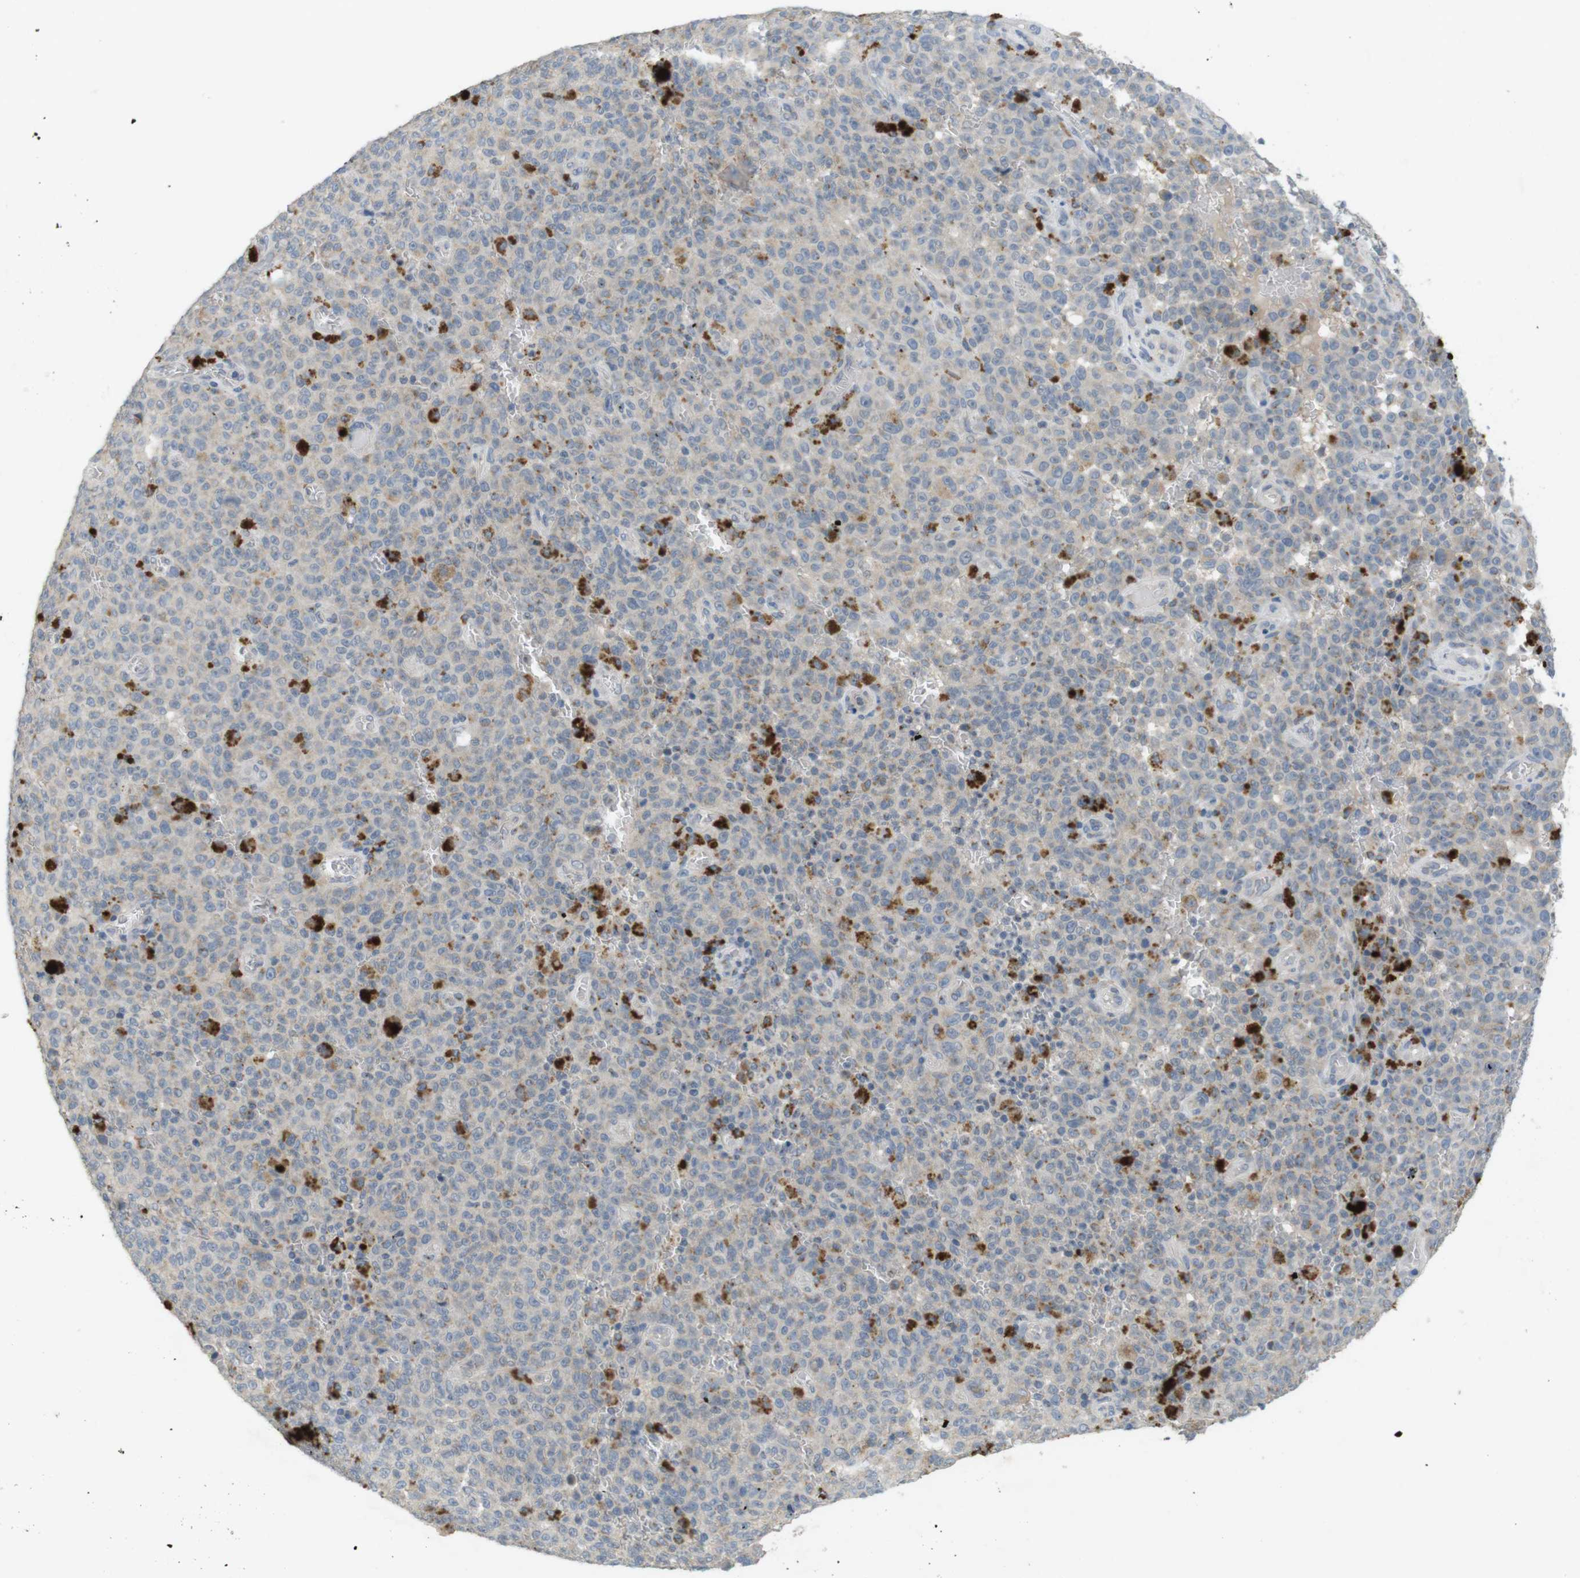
{"staining": {"intensity": "moderate", "quantity": "<25%", "location": "cytoplasmic/membranous"}, "tissue": "melanoma", "cell_type": "Tumor cells", "image_type": "cancer", "snomed": [{"axis": "morphology", "description": "Malignant melanoma, NOS"}, {"axis": "topography", "description": "Skin"}], "caption": "Immunohistochemical staining of malignant melanoma demonstrates low levels of moderate cytoplasmic/membranous positivity in about <25% of tumor cells.", "gene": "YIPF3", "patient": {"sex": "female", "age": 82}}